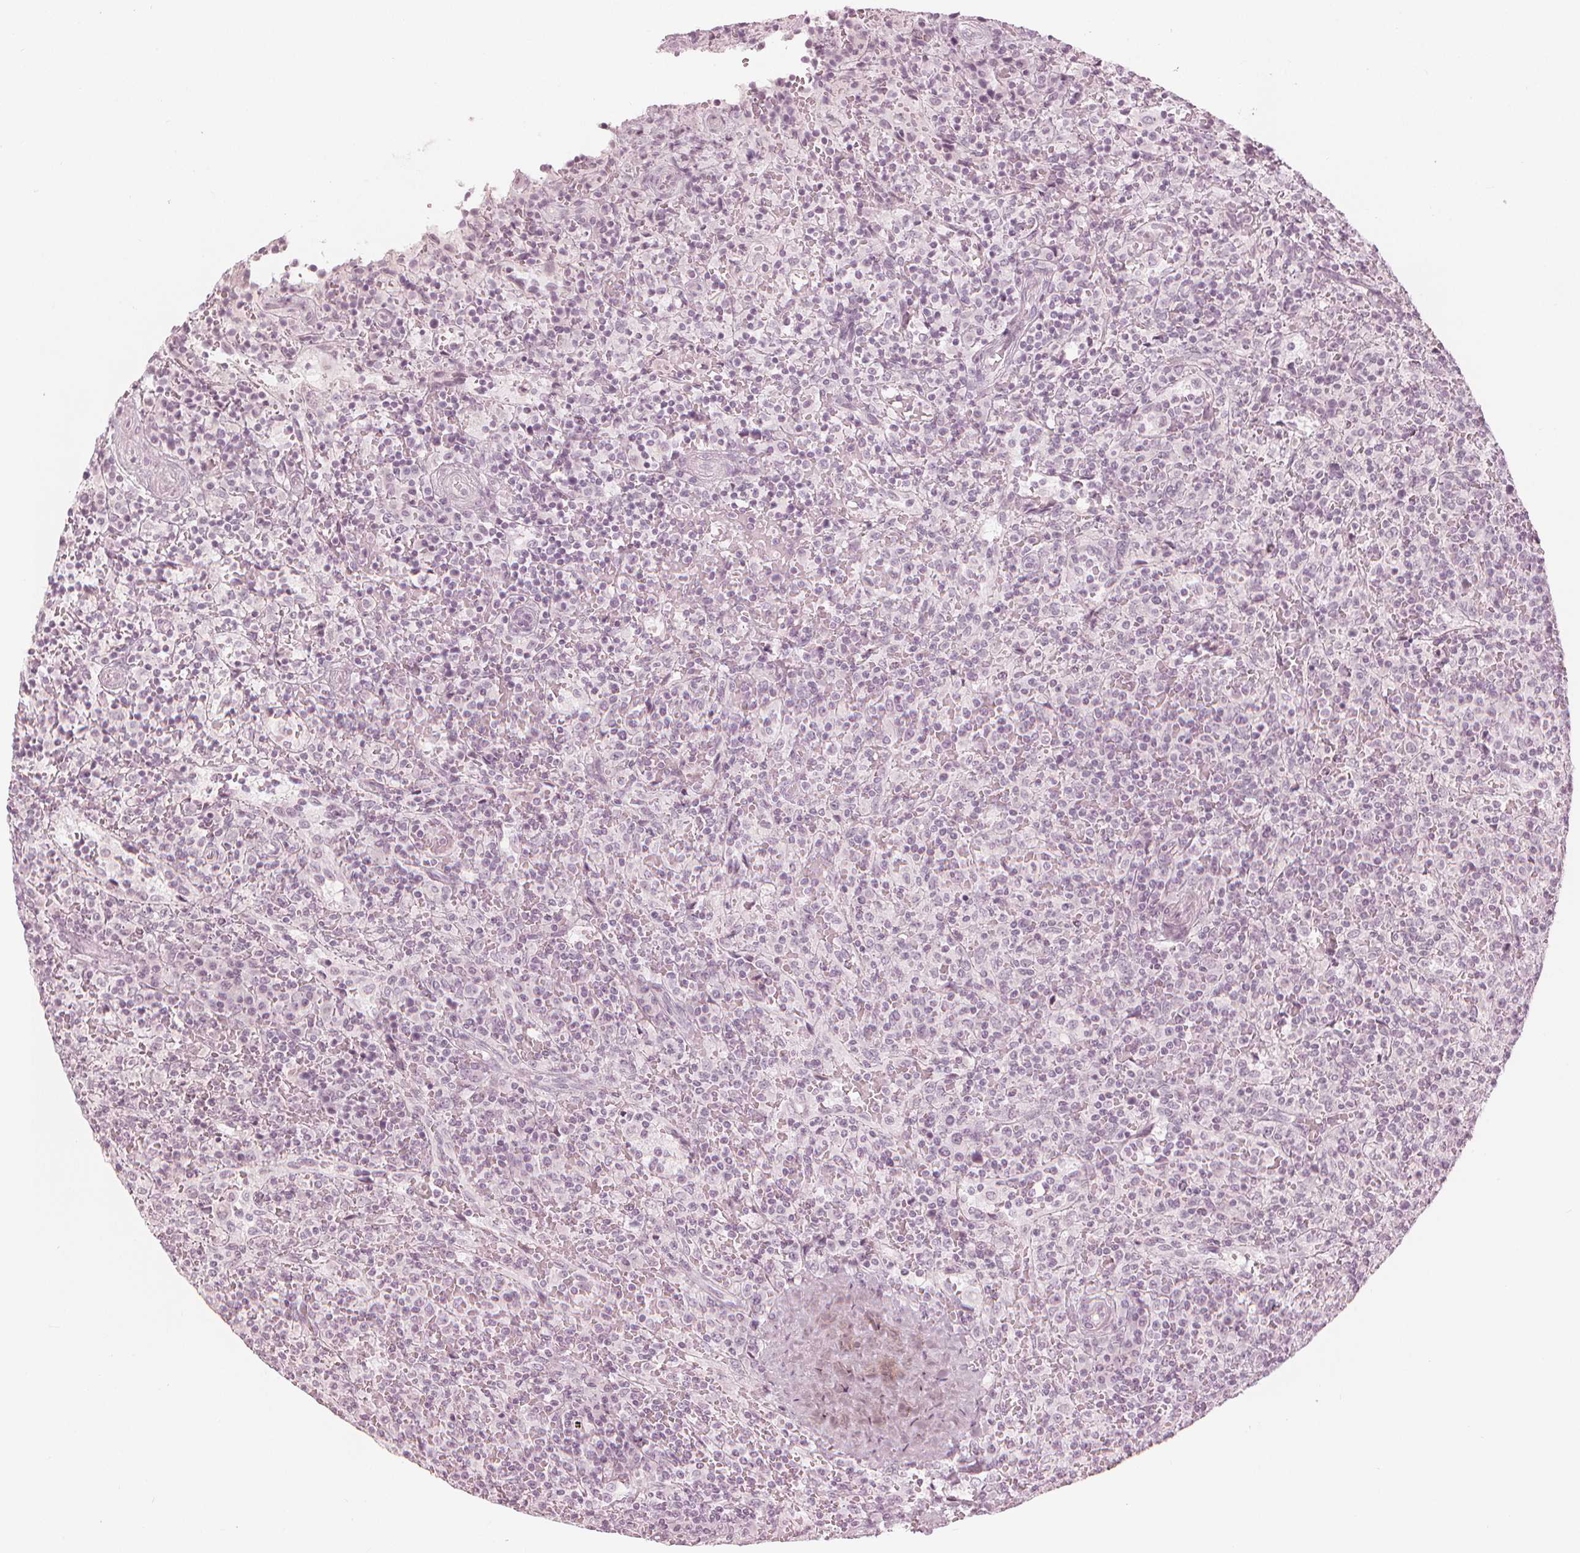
{"staining": {"intensity": "negative", "quantity": "none", "location": "none"}, "tissue": "lymphoma", "cell_type": "Tumor cells", "image_type": "cancer", "snomed": [{"axis": "morphology", "description": "Malignant lymphoma, non-Hodgkin's type, Low grade"}, {"axis": "topography", "description": "Spleen"}], "caption": "Immunohistochemistry photomicrograph of human malignant lymphoma, non-Hodgkin's type (low-grade) stained for a protein (brown), which reveals no positivity in tumor cells.", "gene": "PAEP", "patient": {"sex": "male", "age": 62}}